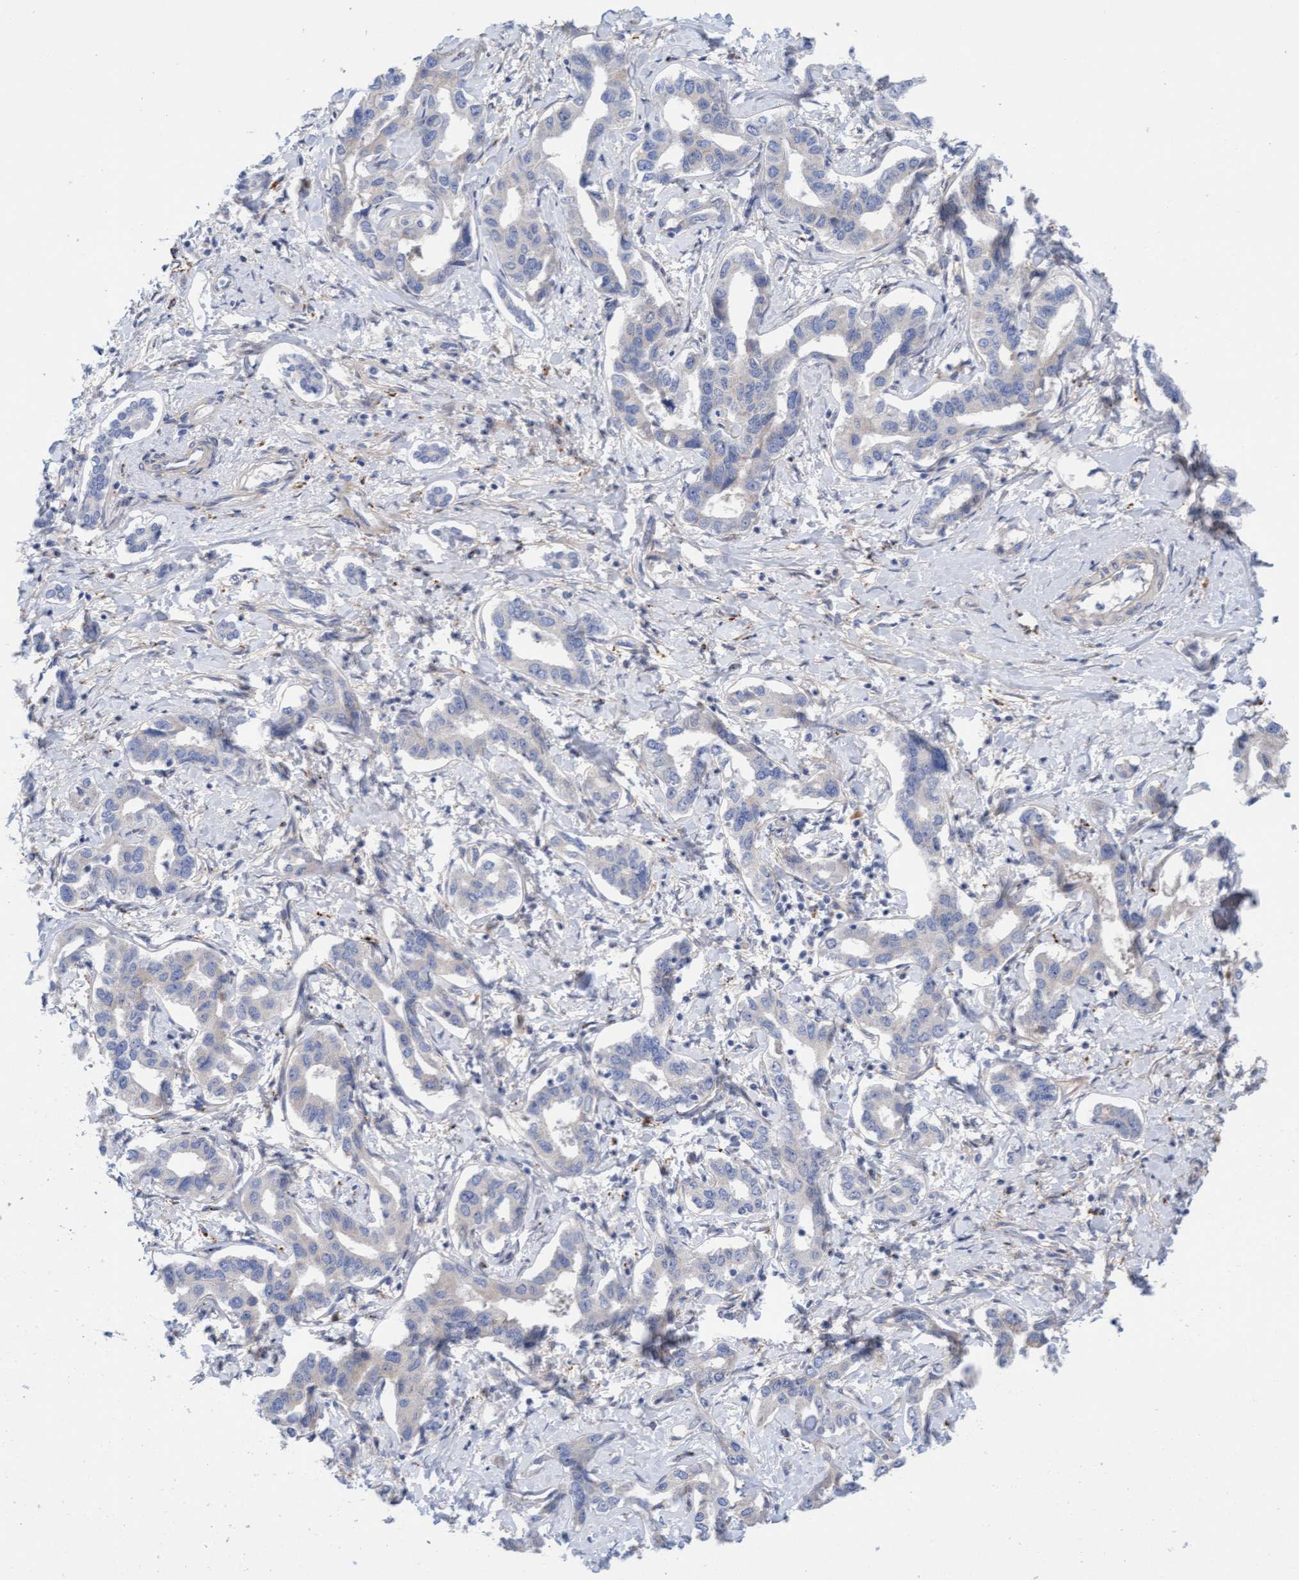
{"staining": {"intensity": "negative", "quantity": "none", "location": "none"}, "tissue": "liver cancer", "cell_type": "Tumor cells", "image_type": "cancer", "snomed": [{"axis": "morphology", "description": "Cholangiocarcinoma"}, {"axis": "topography", "description": "Liver"}], "caption": "DAB immunohistochemical staining of liver cholangiocarcinoma exhibits no significant expression in tumor cells.", "gene": "CDK5RAP3", "patient": {"sex": "male", "age": 59}}